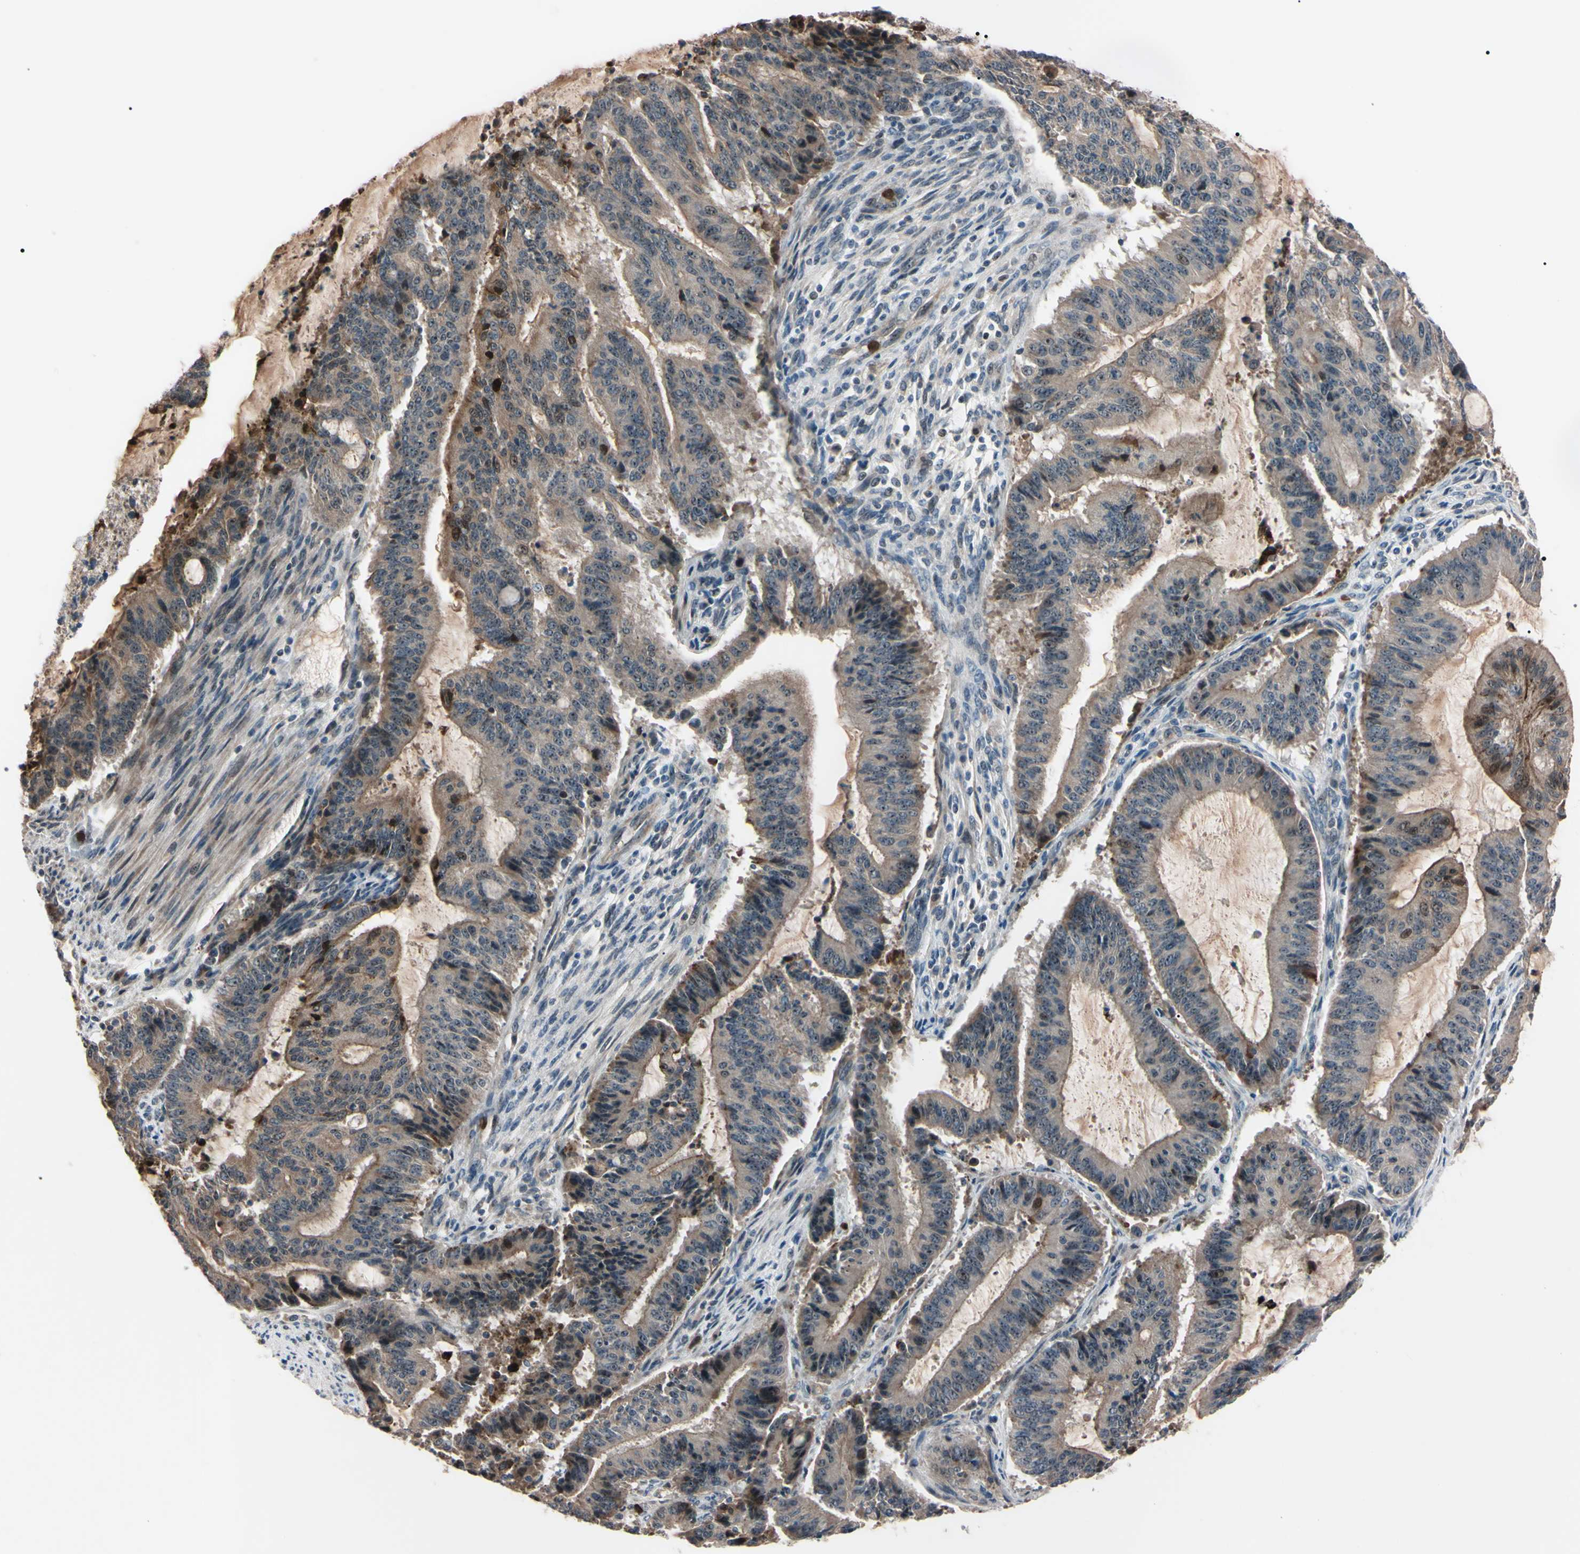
{"staining": {"intensity": "strong", "quantity": "<25%", "location": "cytoplasmic/membranous,nuclear"}, "tissue": "liver cancer", "cell_type": "Tumor cells", "image_type": "cancer", "snomed": [{"axis": "morphology", "description": "Cholangiocarcinoma"}, {"axis": "topography", "description": "Liver"}], "caption": "Liver cholangiocarcinoma tissue displays strong cytoplasmic/membranous and nuclear expression in about <25% of tumor cells The staining was performed using DAB (3,3'-diaminobenzidine), with brown indicating positive protein expression. Nuclei are stained blue with hematoxylin.", "gene": "TRAF5", "patient": {"sex": "female", "age": 73}}